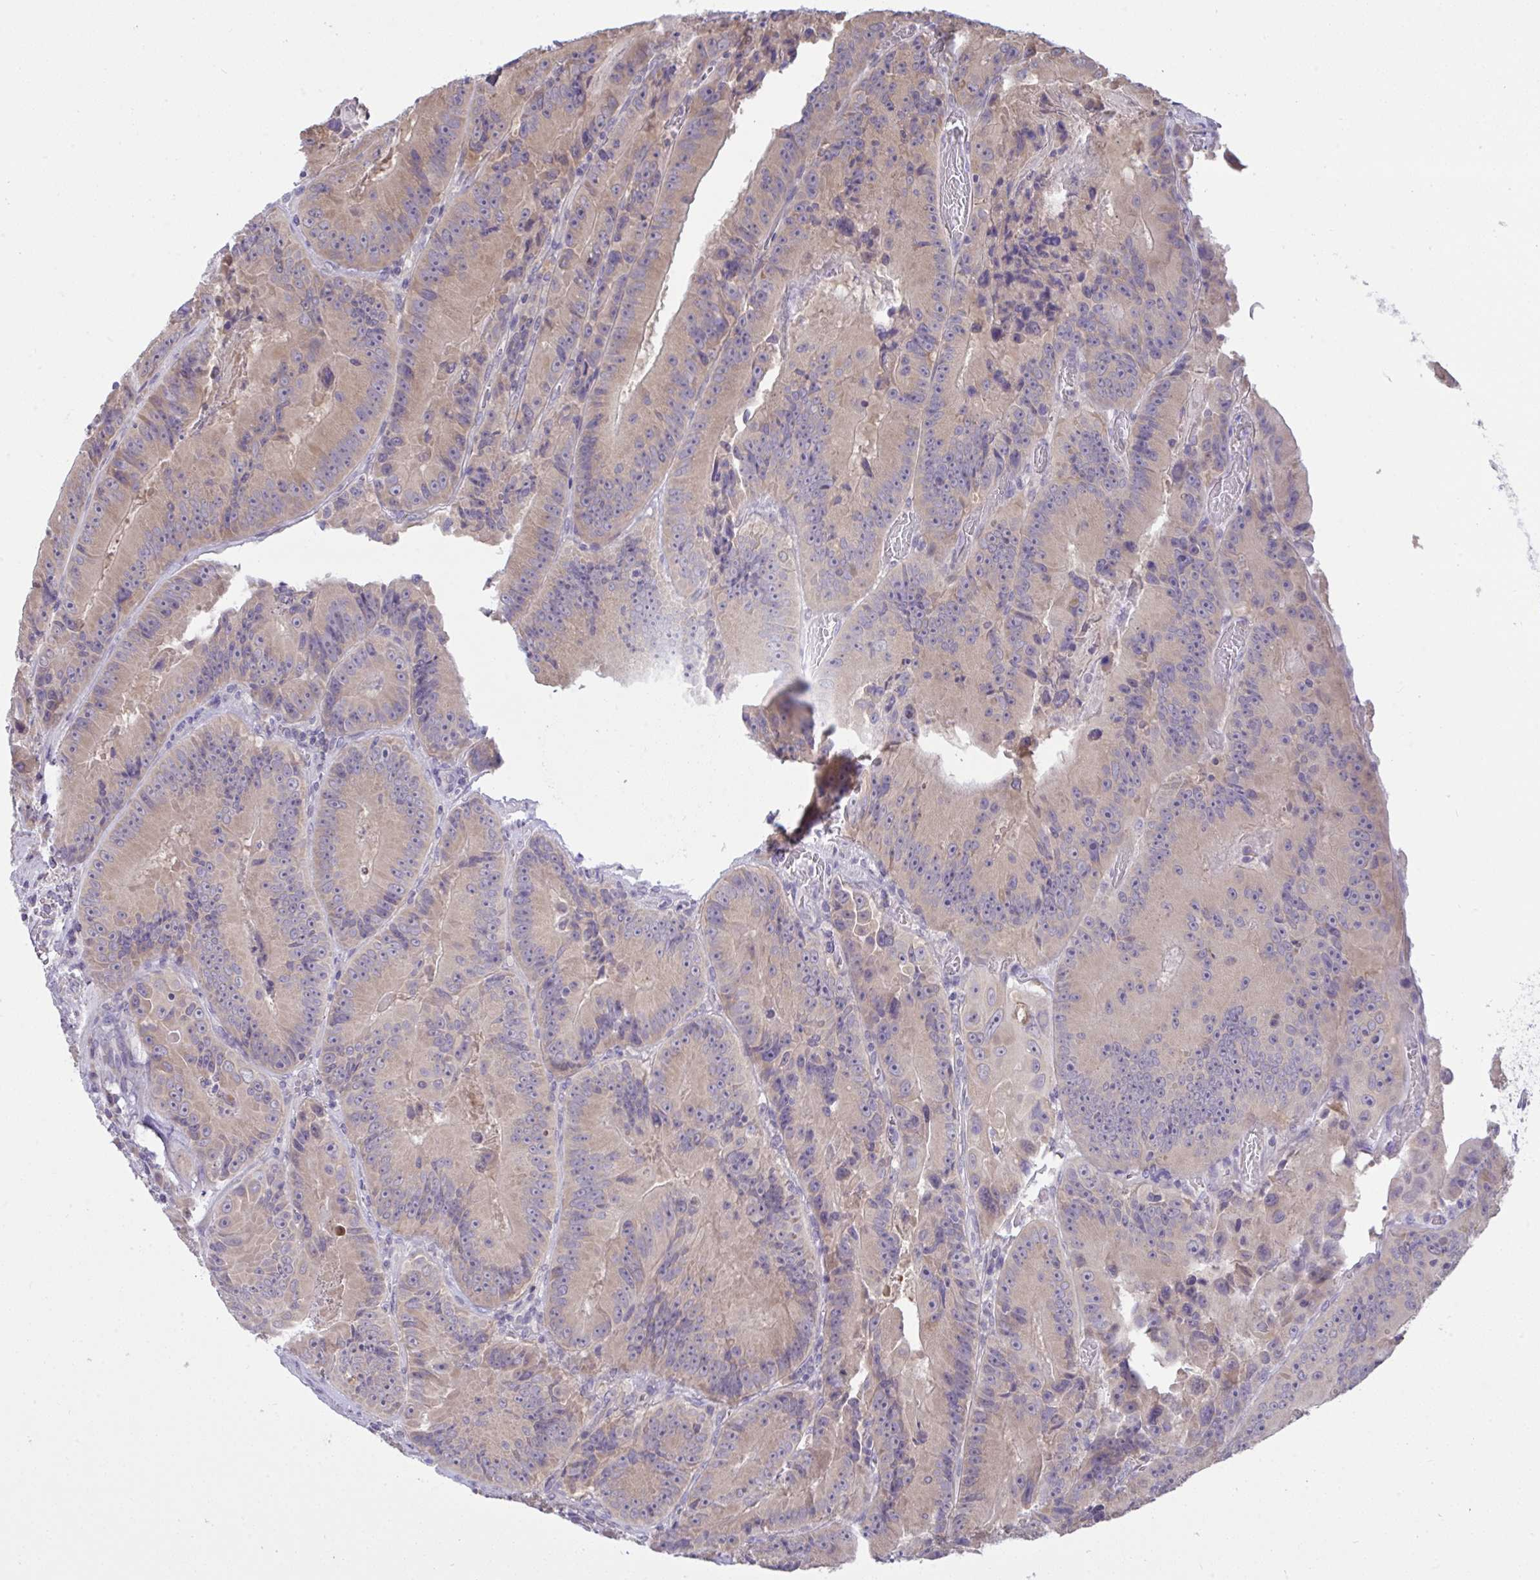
{"staining": {"intensity": "weak", "quantity": ">75%", "location": "cytoplasmic/membranous"}, "tissue": "colorectal cancer", "cell_type": "Tumor cells", "image_type": "cancer", "snomed": [{"axis": "morphology", "description": "Adenocarcinoma, NOS"}, {"axis": "topography", "description": "Colon"}], "caption": "Immunohistochemical staining of human colorectal cancer (adenocarcinoma) displays weak cytoplasmic/membranous protein positivity in about >75% of tumor cells.", "gene": "TMEM41A", "patient": {"sex": "female", "age": 86}}